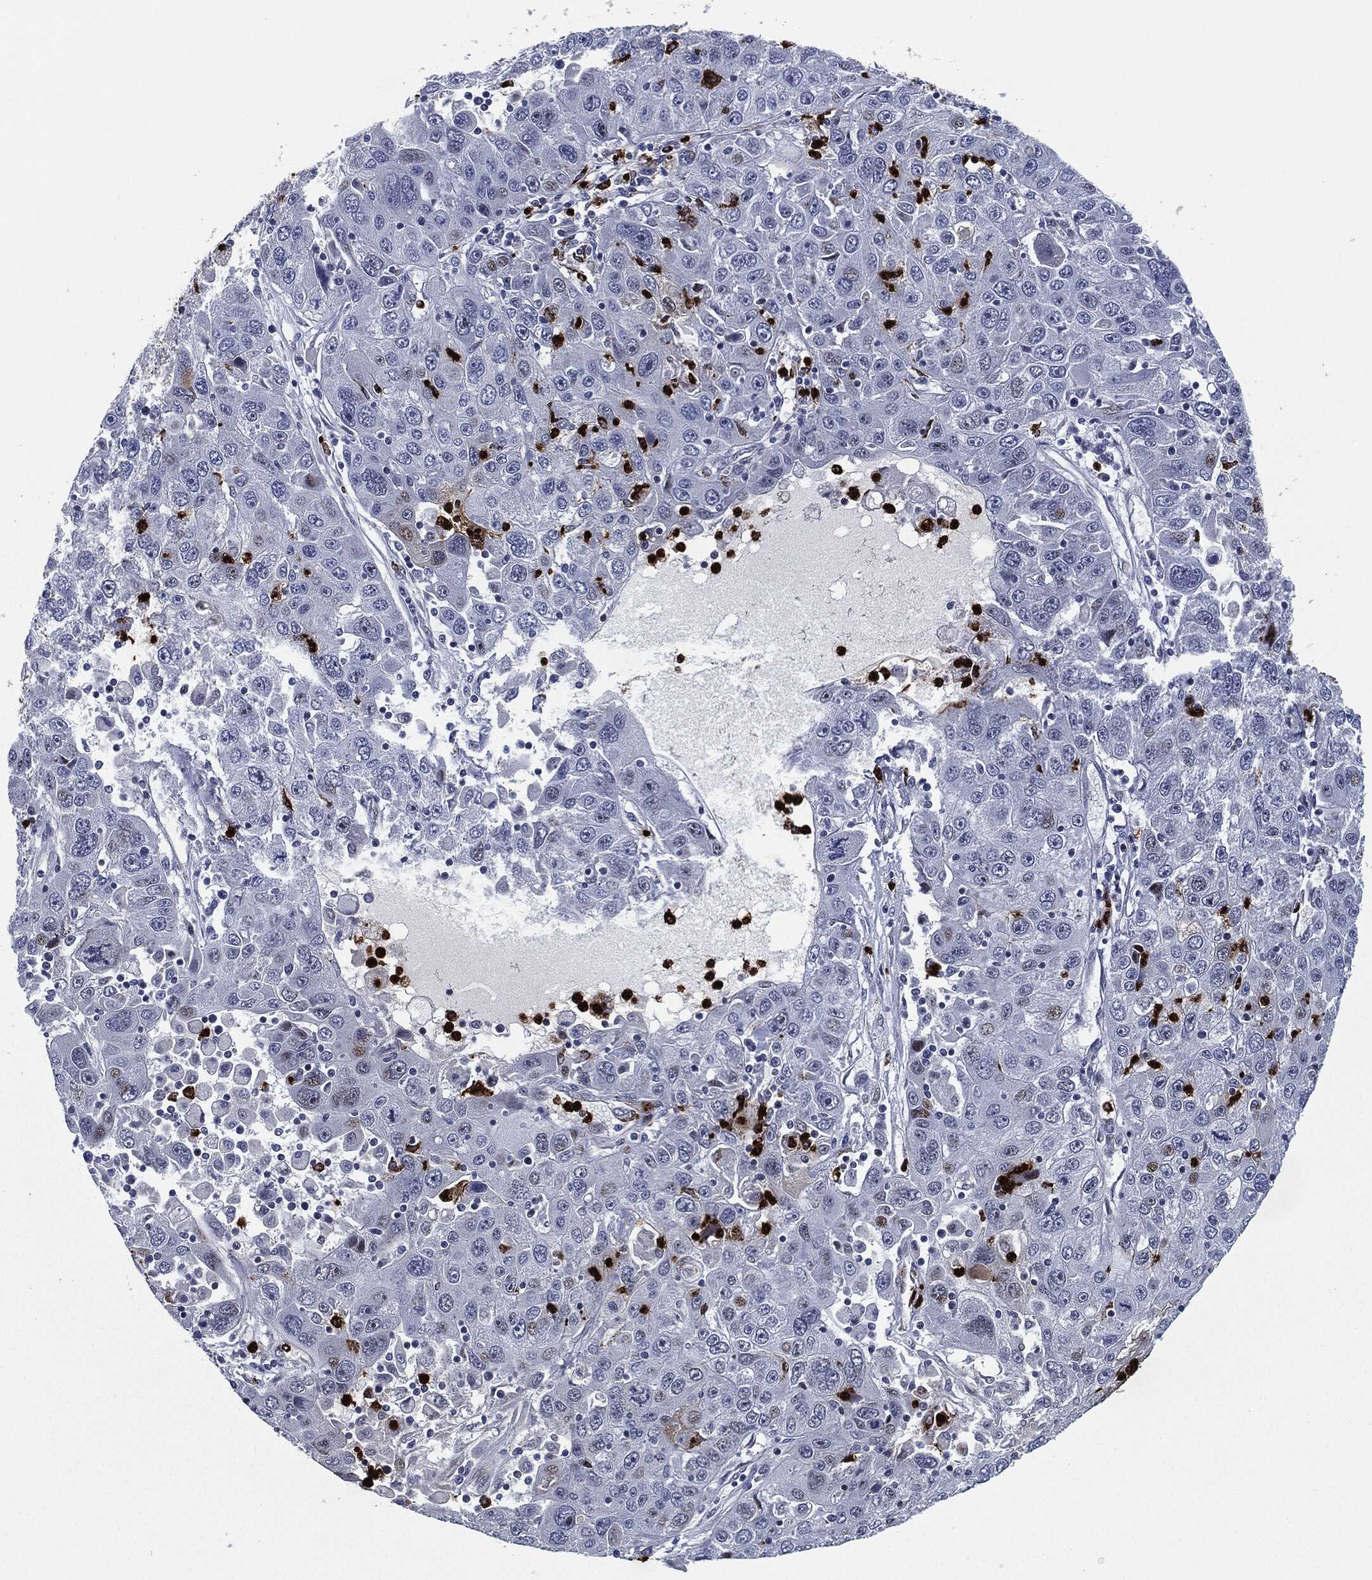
{"staining": {"intensity": "negative", "quantity": "none", "location": "none"}, "tissue": "stomach cancer", "cell_type": "Tumor cells", "image_type": "cancer", "snomed": [{"axis": "morphology", "description": "Adenocarcinoma, NOS"}, {"axis": "topography", "description": "Stomach"}], "caption": "DAB (3,3'-diaminobenzidine) immunohistochemical staining of human stomach cancer demonstrates no significant positivity in tumor cells.", "gene": "MPO", "patient": {"sex": "male", "age": 56}}